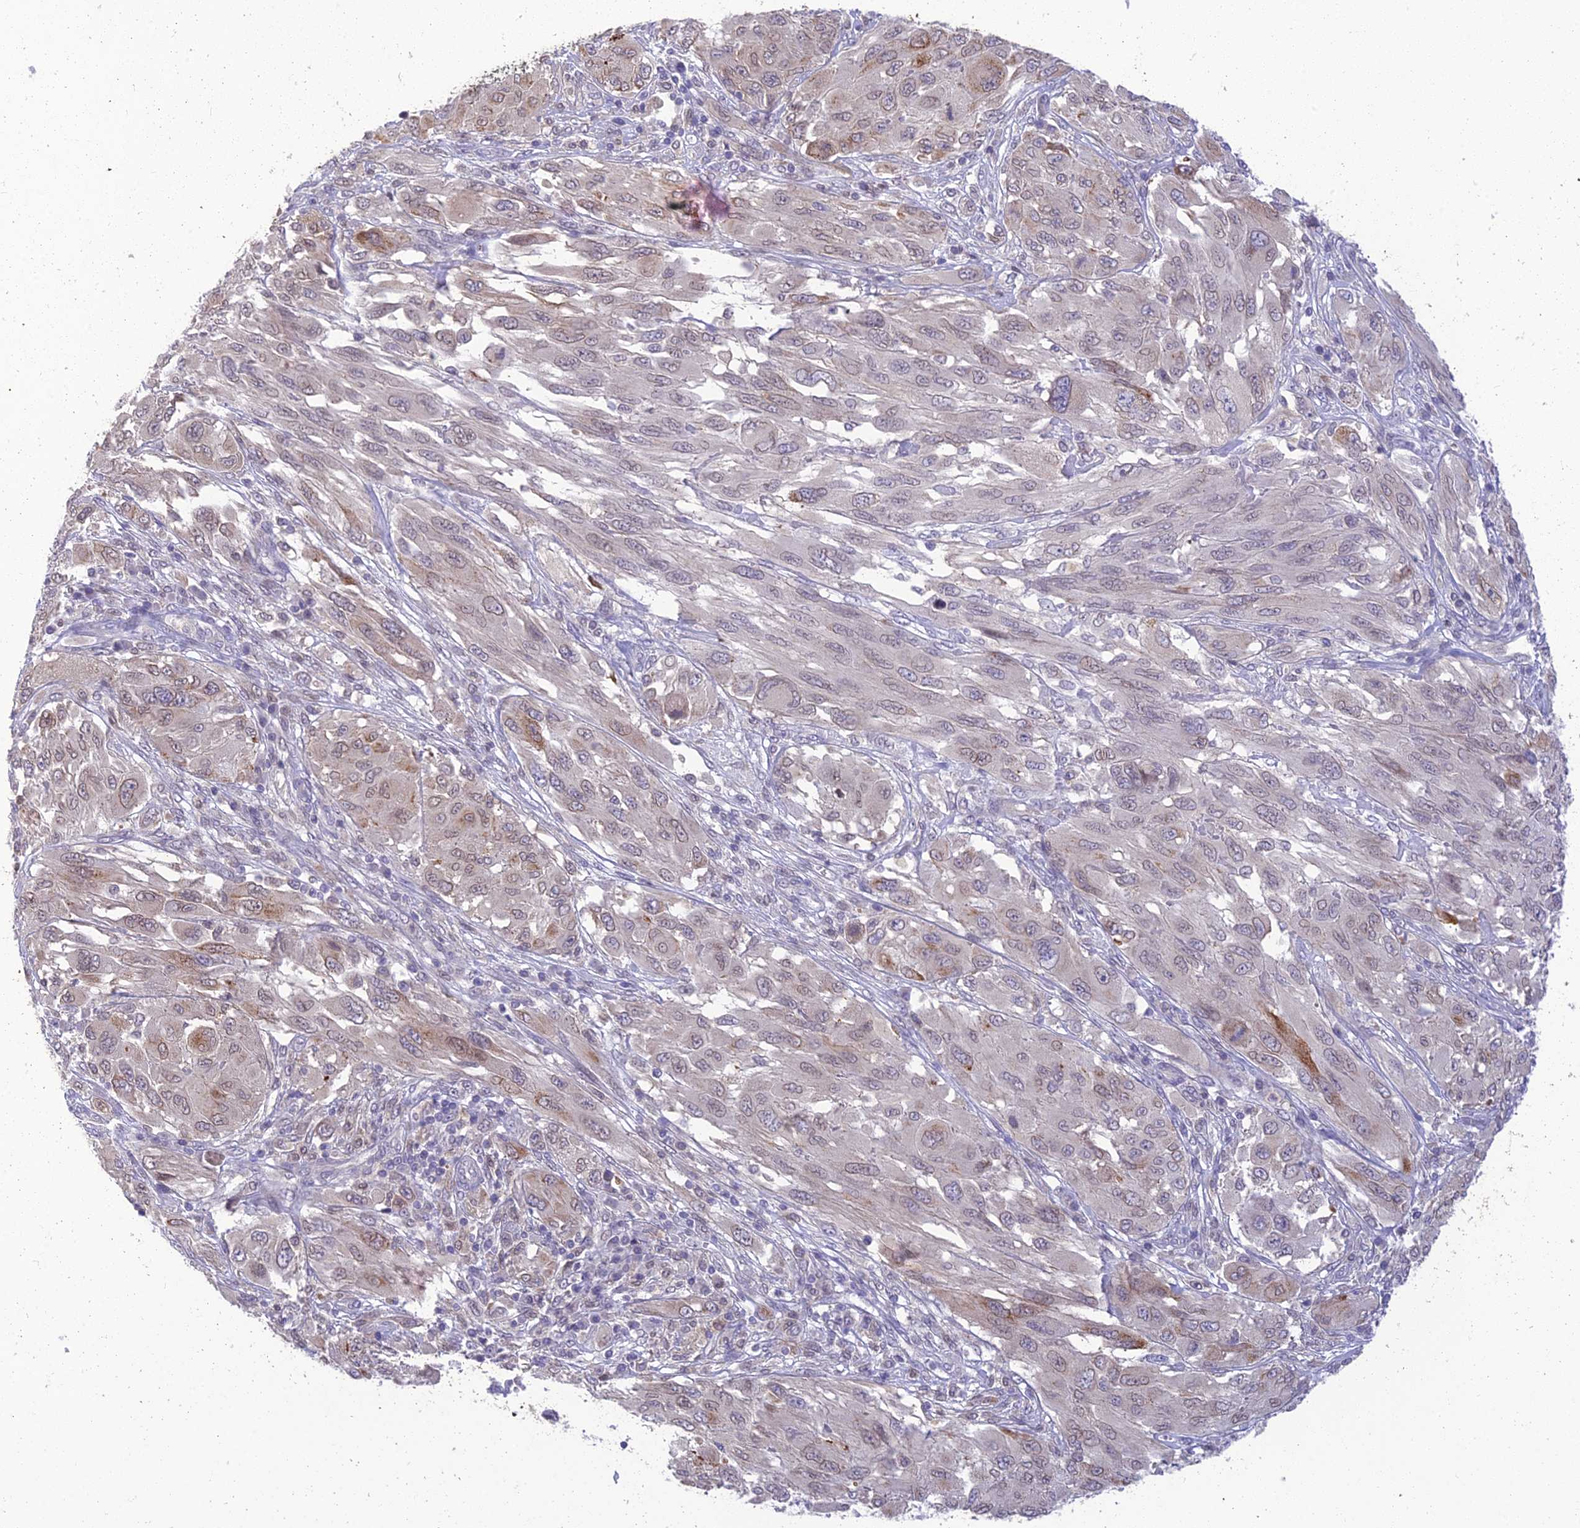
{"staining": {"intensity": "weak", "quantity": "<25%", "location": "cytoplasmic/membranous,nuclear"}, "tissue": "melanoma", "cell_type": "Tumor cells", "image_type": "cancer", "snomed": [{"axis": "morphology", "description": "Malignant melanoma, NOS"}, {"axis": "topography", "description": "Skin"}], "caption": "DAB immunohistochemical staining of human malignant melanoma exhibits no significant positivity in tumor cells.", "gene": "BMT2", "patient": {"sex": "female", "age": 91}}